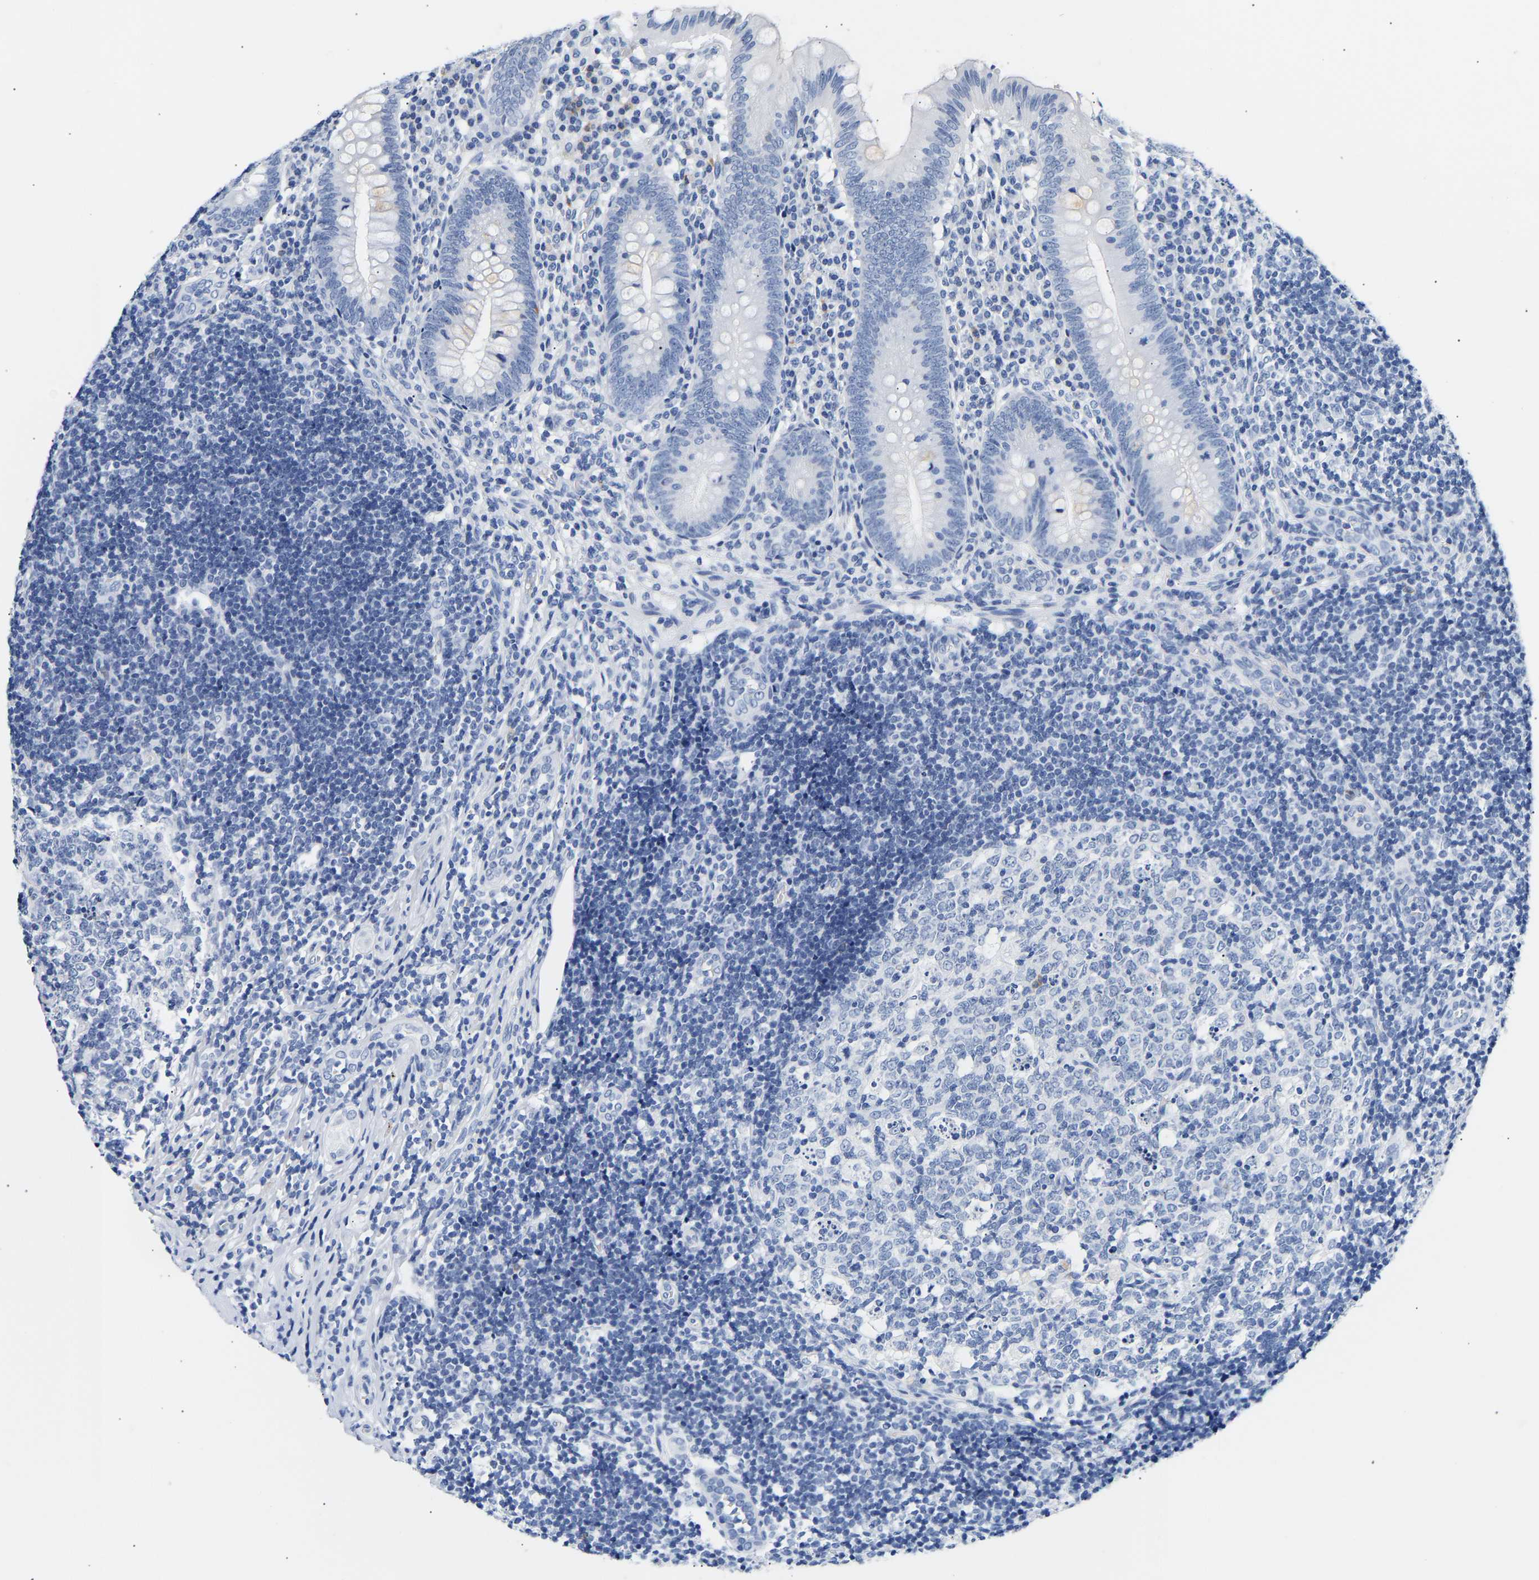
{"staining": {"intensity": "negative", "quantity": "none", "location": "none"}, "tissue": "appendix", "cell_type": "Glandular cells", "image_type": "normal", "snomed": [{"axis": "morphology", "description": "Normal tissue, NOS"}, {"axis": "topography", "description": "Appendix"}], "caption": "A micrograph of appendix stained for a protein demonstrates no brown staining in glandular cells. (Brightfield microscopy of DAB (3,3'-diaminobenzidine) immunohistochemistry at high magnification).", "gene": "SPINK2", "patient": {"sex": "male", "age": 8}}